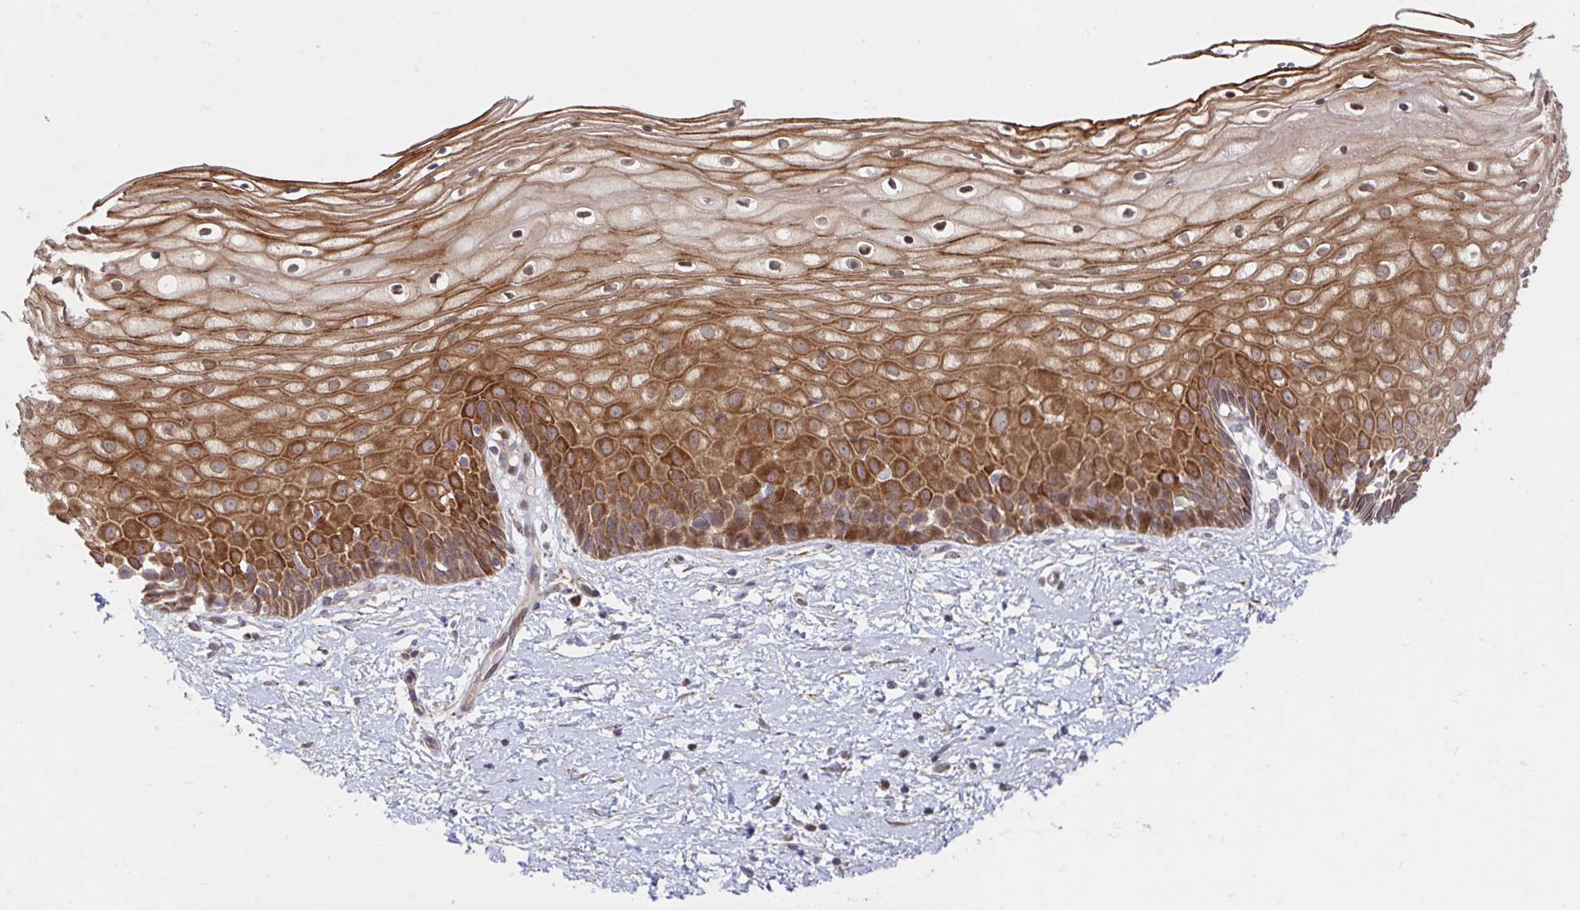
{"staining": {"intensity": "moderate", "quantity": "<25%", "location": "cytoplasmic/membranous"}, "tissue": "cervix", "cell_type": "Glandular cells", "image_type": "normal", "snomed": [{"axis": "morphology", "description": "Normal tissue, NOS"}, {"axis": "topography", "description": "Cervix"}], "caption": "Protein staining demonstrates moderate cytoplasmic/membranous staining in about <25% of glandular cells in benign cervix. (DAB IHC, brown staining for protein, blue staining for nuclei).", "gene": "AACS", "patient": {"sex": "female", "age": 36}}